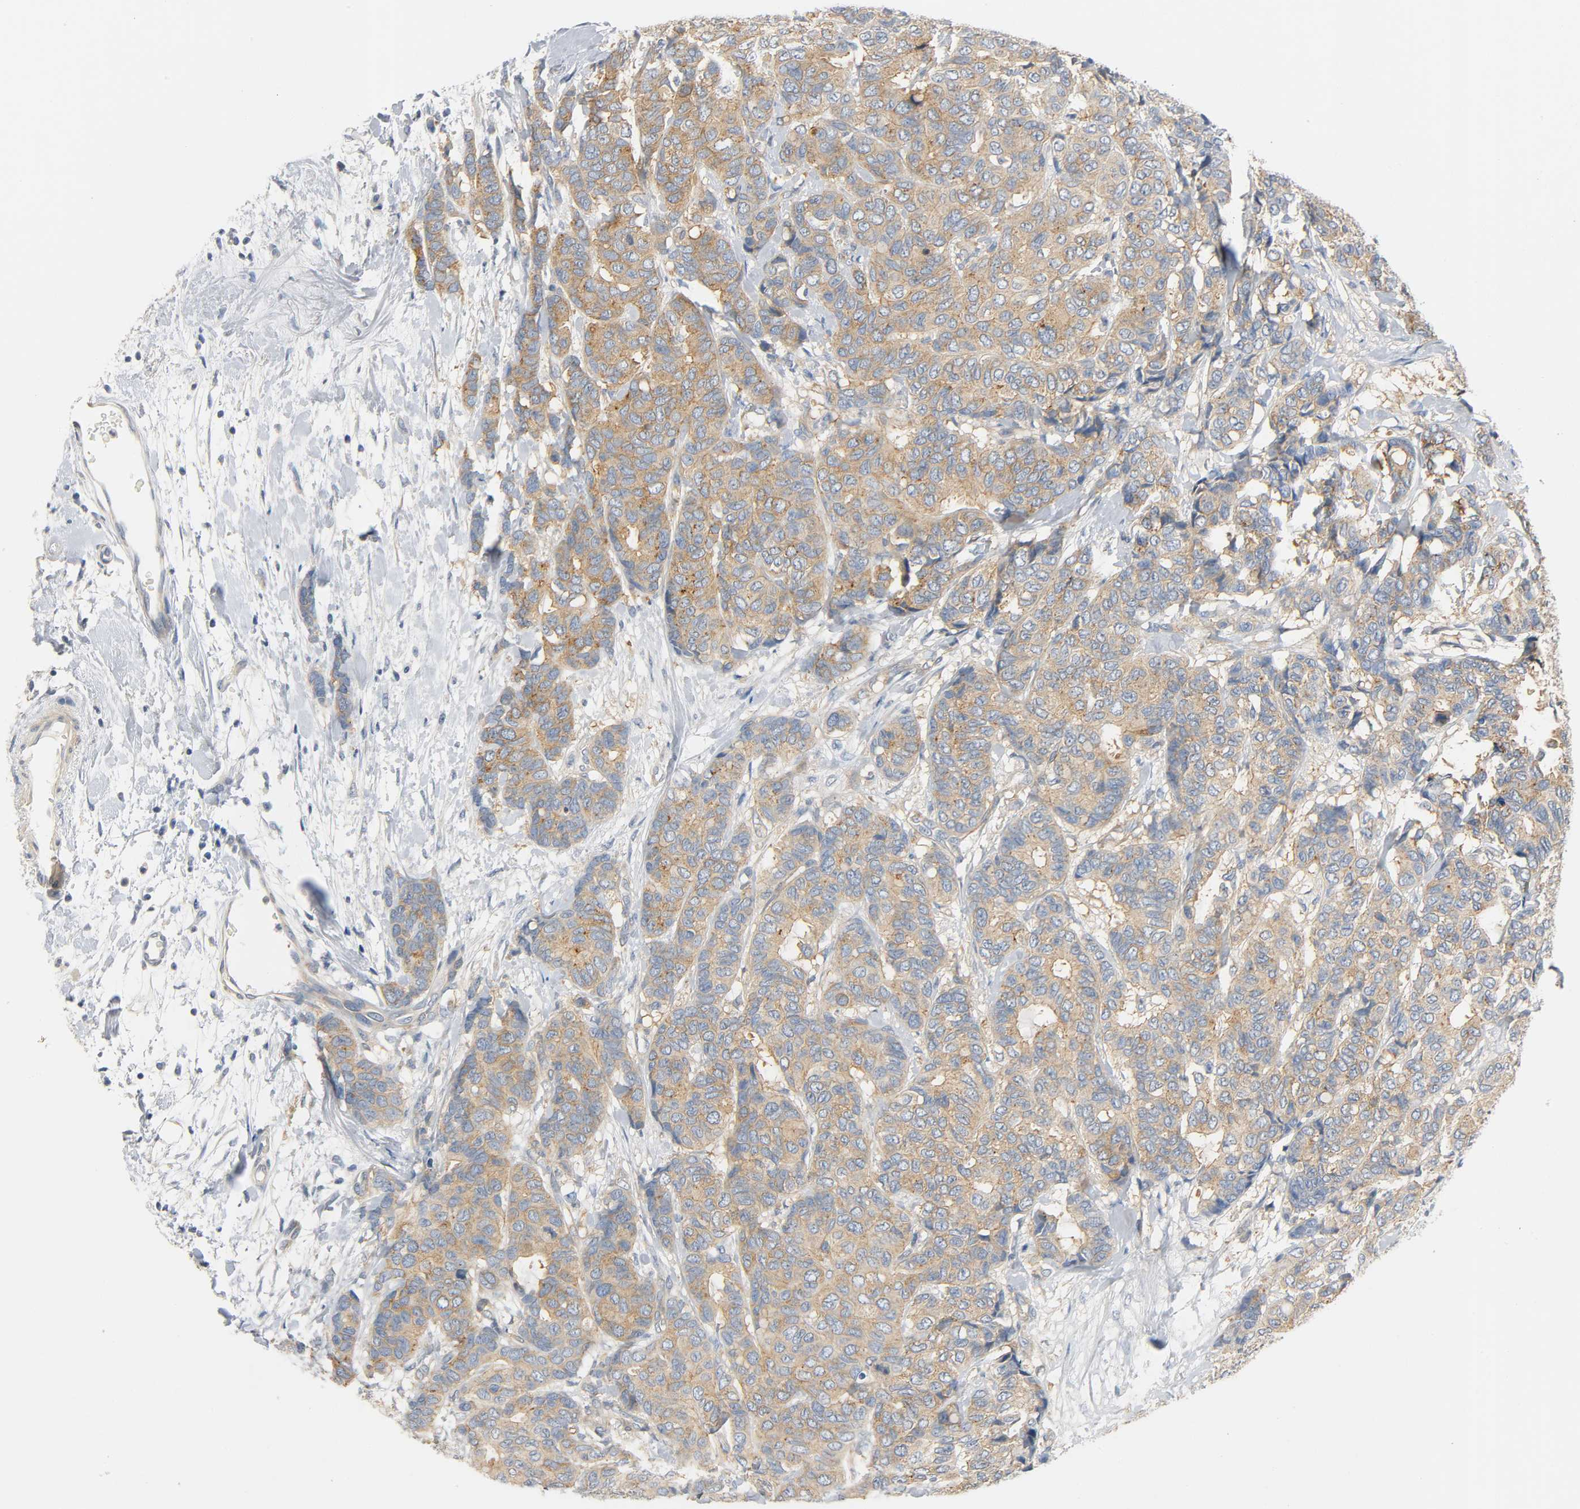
{"staining": {"intensity": "moderate", "quantity": ">75%", "location": "cytoplasmic/membranous"}, "tissue": "breast cancer", "cell_type": "Tumor cells", "image_type": "cancer", "snomed": [{"axis": "morphology", "description": "Duct carcinoma"}, {"axis": "topography", "description": "Breast"}], "caption": "Breast cancer (invasive ductal carcinoma) was stained to show a protein in brown. There is medium levels of moderate cytoplasmic/membranous staining in about >75% of tumor cells.", "gene": "ARPC1A", "patient": {"sex": "female", "age": 87}}